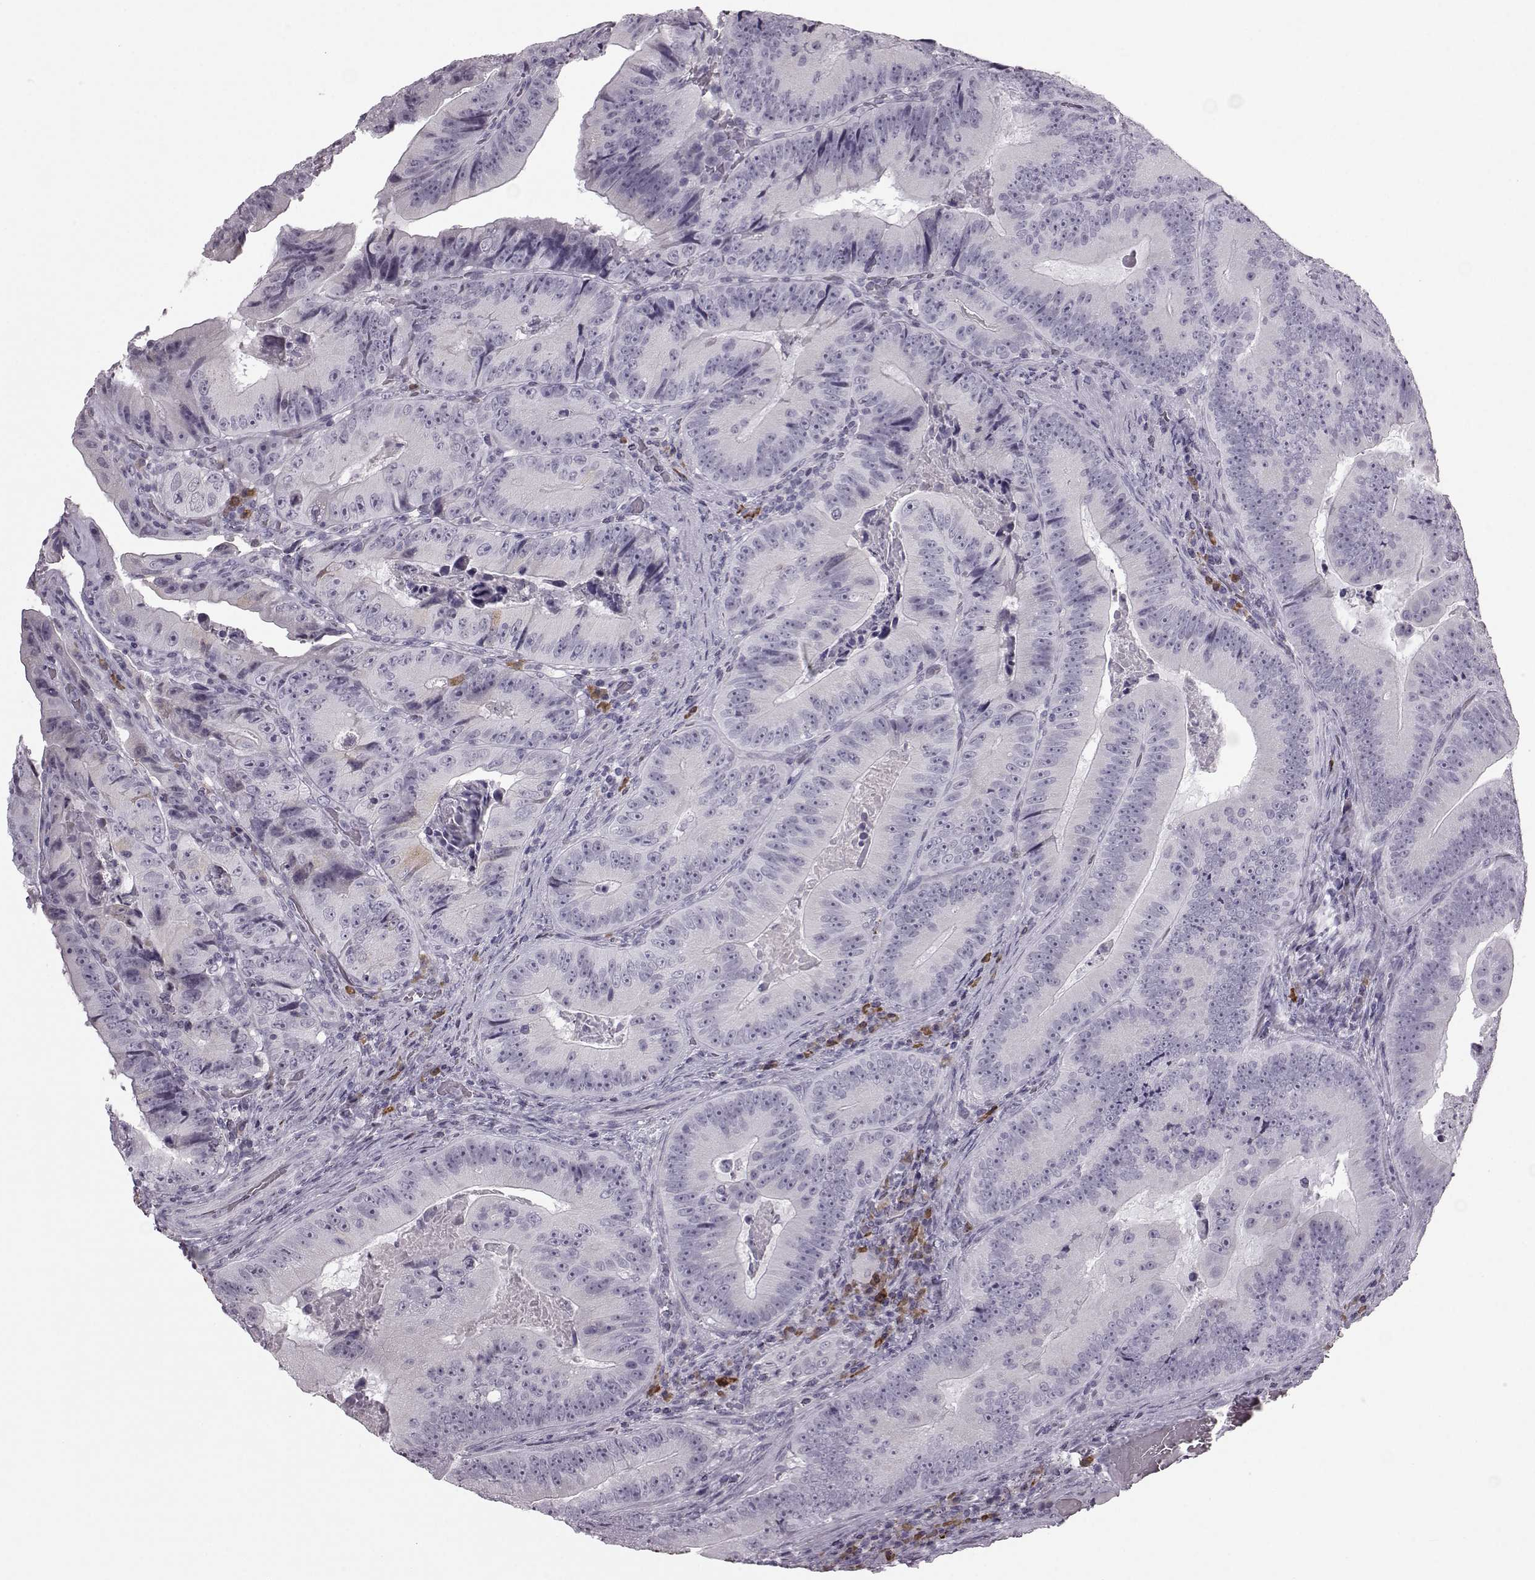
{"staining": {"intensity": "negative", "quantity": "none", "location": "none"}, "tissue": "colorectal cancer", "cell_type": "Tumor cells", "image_type": "cancer", "snomed": [{"axis": "morphology", "description": "Adenocarcinoma, NOS"}, {"axis": "topography", "description": "Colon"}], "caption": "A high-resolution histopathology image shows IHC staining of colorectal cancer, which shows no significant positivity in tumor cells. Brightfield microscopy of immunohistochemistry (IHC) stained with DAB (brown) and hematoxylin (blue), captured at high magnification.", "gene": "JSRP1", "patient": {"sex": "female", "age": 86}}